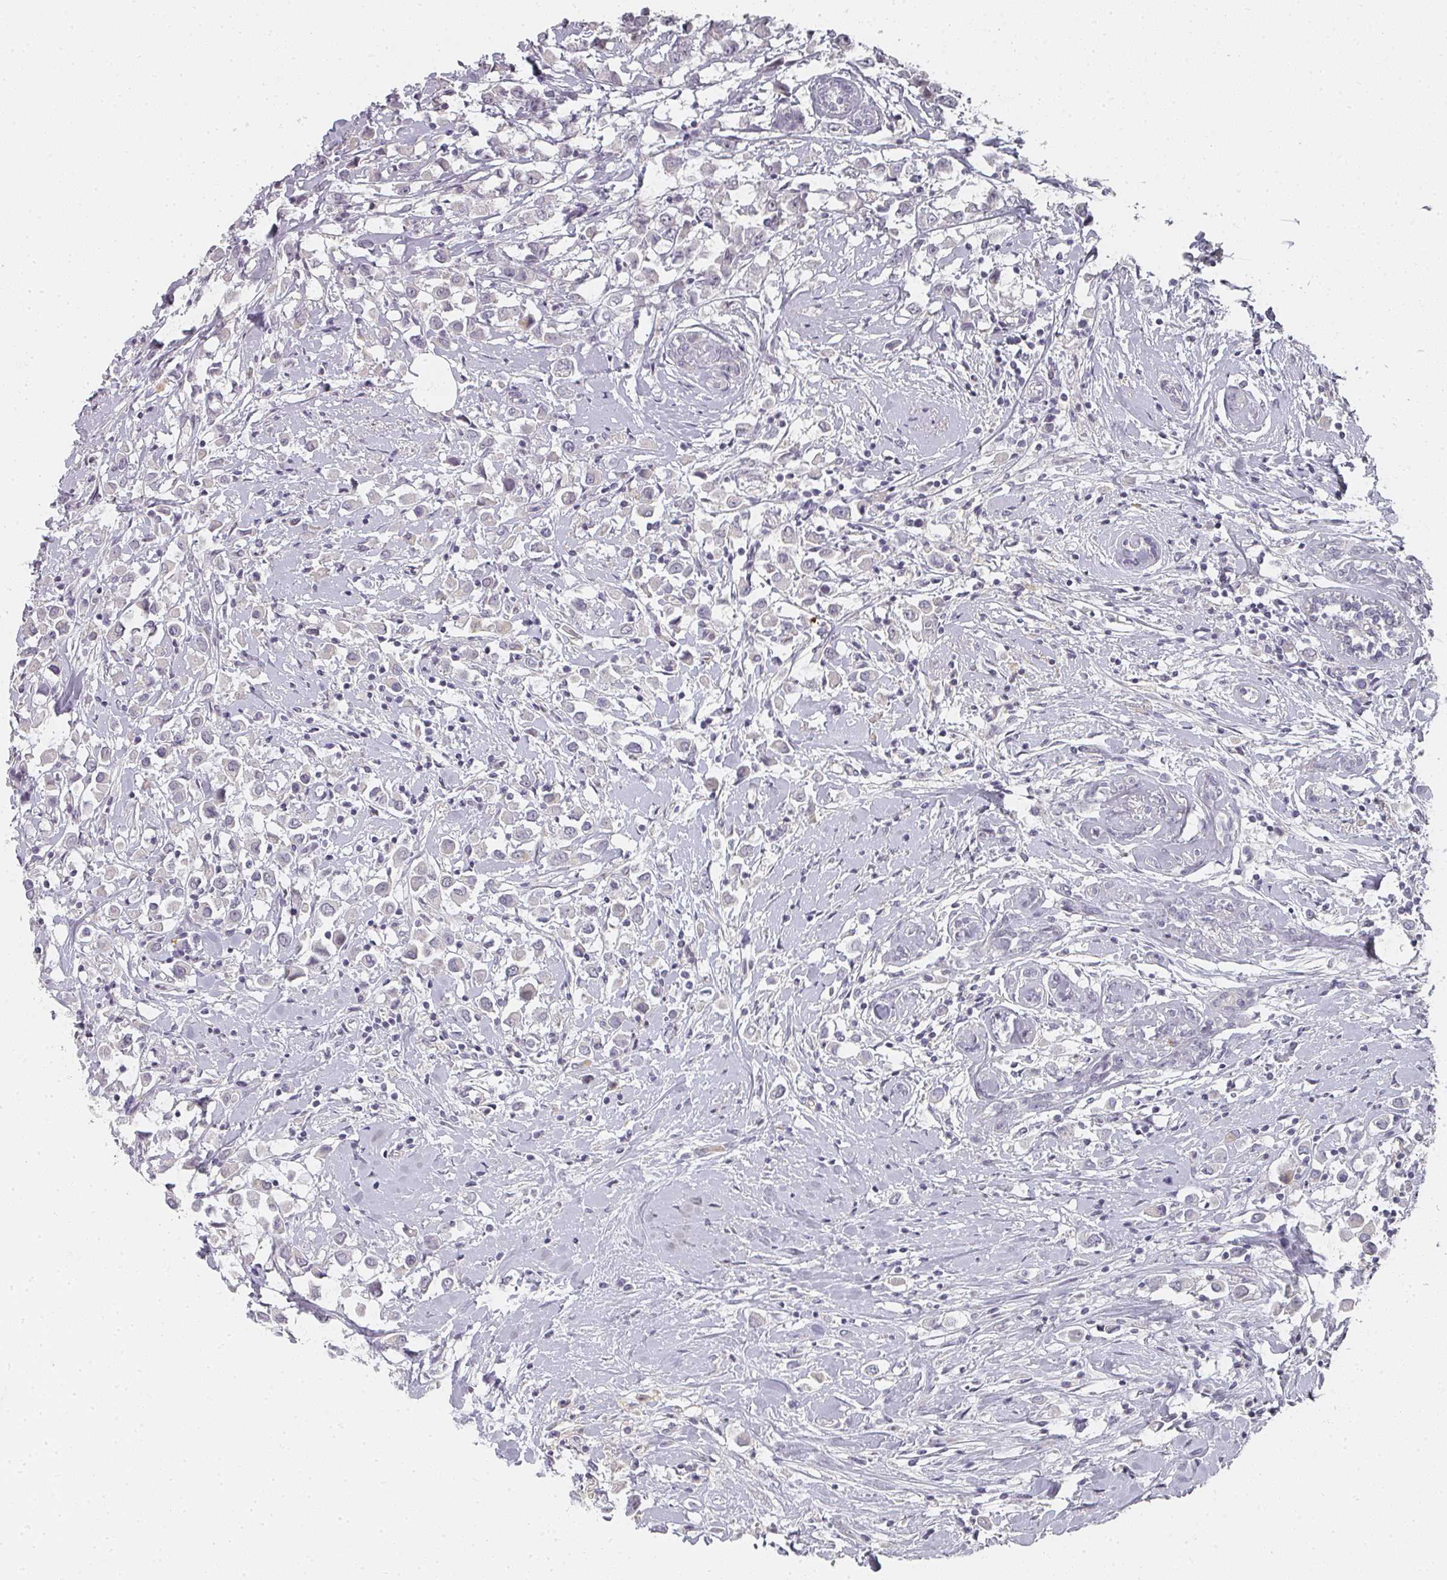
{"staining": {"intensity": "negative", "quantity": "none", "location": "none"}, "tissue": "breast cancer", "cell_type": "Tumor cells", "image_type": "cancer", "snomed": [{"axis": "morphology", "description": "Duct carcinoma"}, {"axis": "topography", "description": "Breast"}], "caption": "DAB (3,3'-diaminobenzidine) immunohistochemical staining of breast invasive ductal carcinoma demonstrates no significant positivity in tumor cells.", "gene": "SHISA2", "patient": {"sex": "female", "age": 87}}